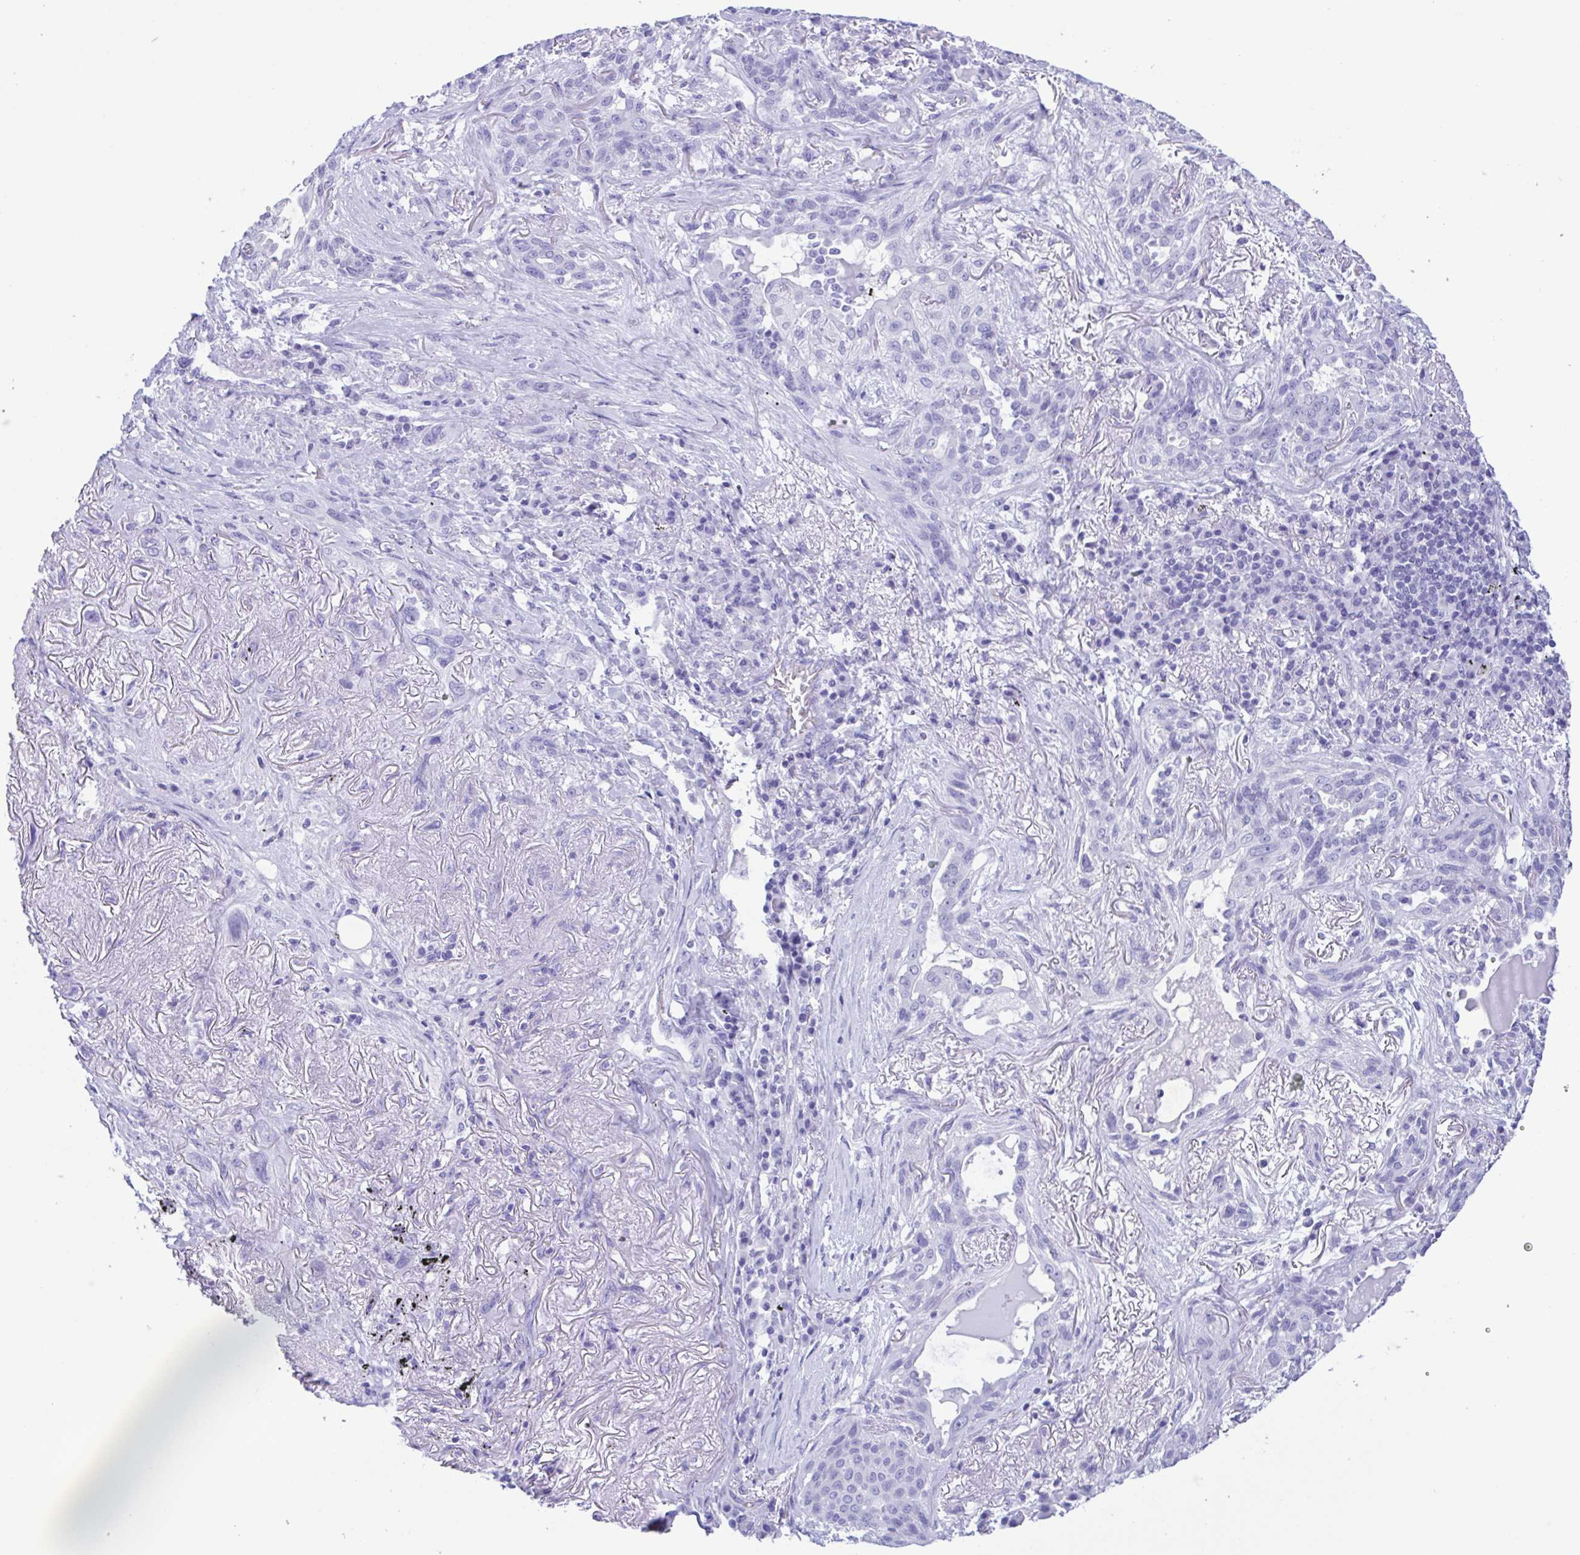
{"staining": {"intensity": "negative", "quantity": "none", "location": "none"}, "tissue": "lung cancer", "cell_type": "Tumor cells", "image_type": "cancer", "snomed": [{"axis": "morphology", "description": "Squamous cell carcinoma, NOS"}, {"axis": "topography", "description": "Lung"}], "caption": "Lung cancer was stained to show a protein in brown. There is no significant positivity in tumor cells. (Stains: DAB immunohistochemistry (IHC) with hematoxylin counter stain, Microscopy: brightfield microscopy at high magnification).", "gene": "TSPY2", "patient": {"sex": "female", "age": 70}}